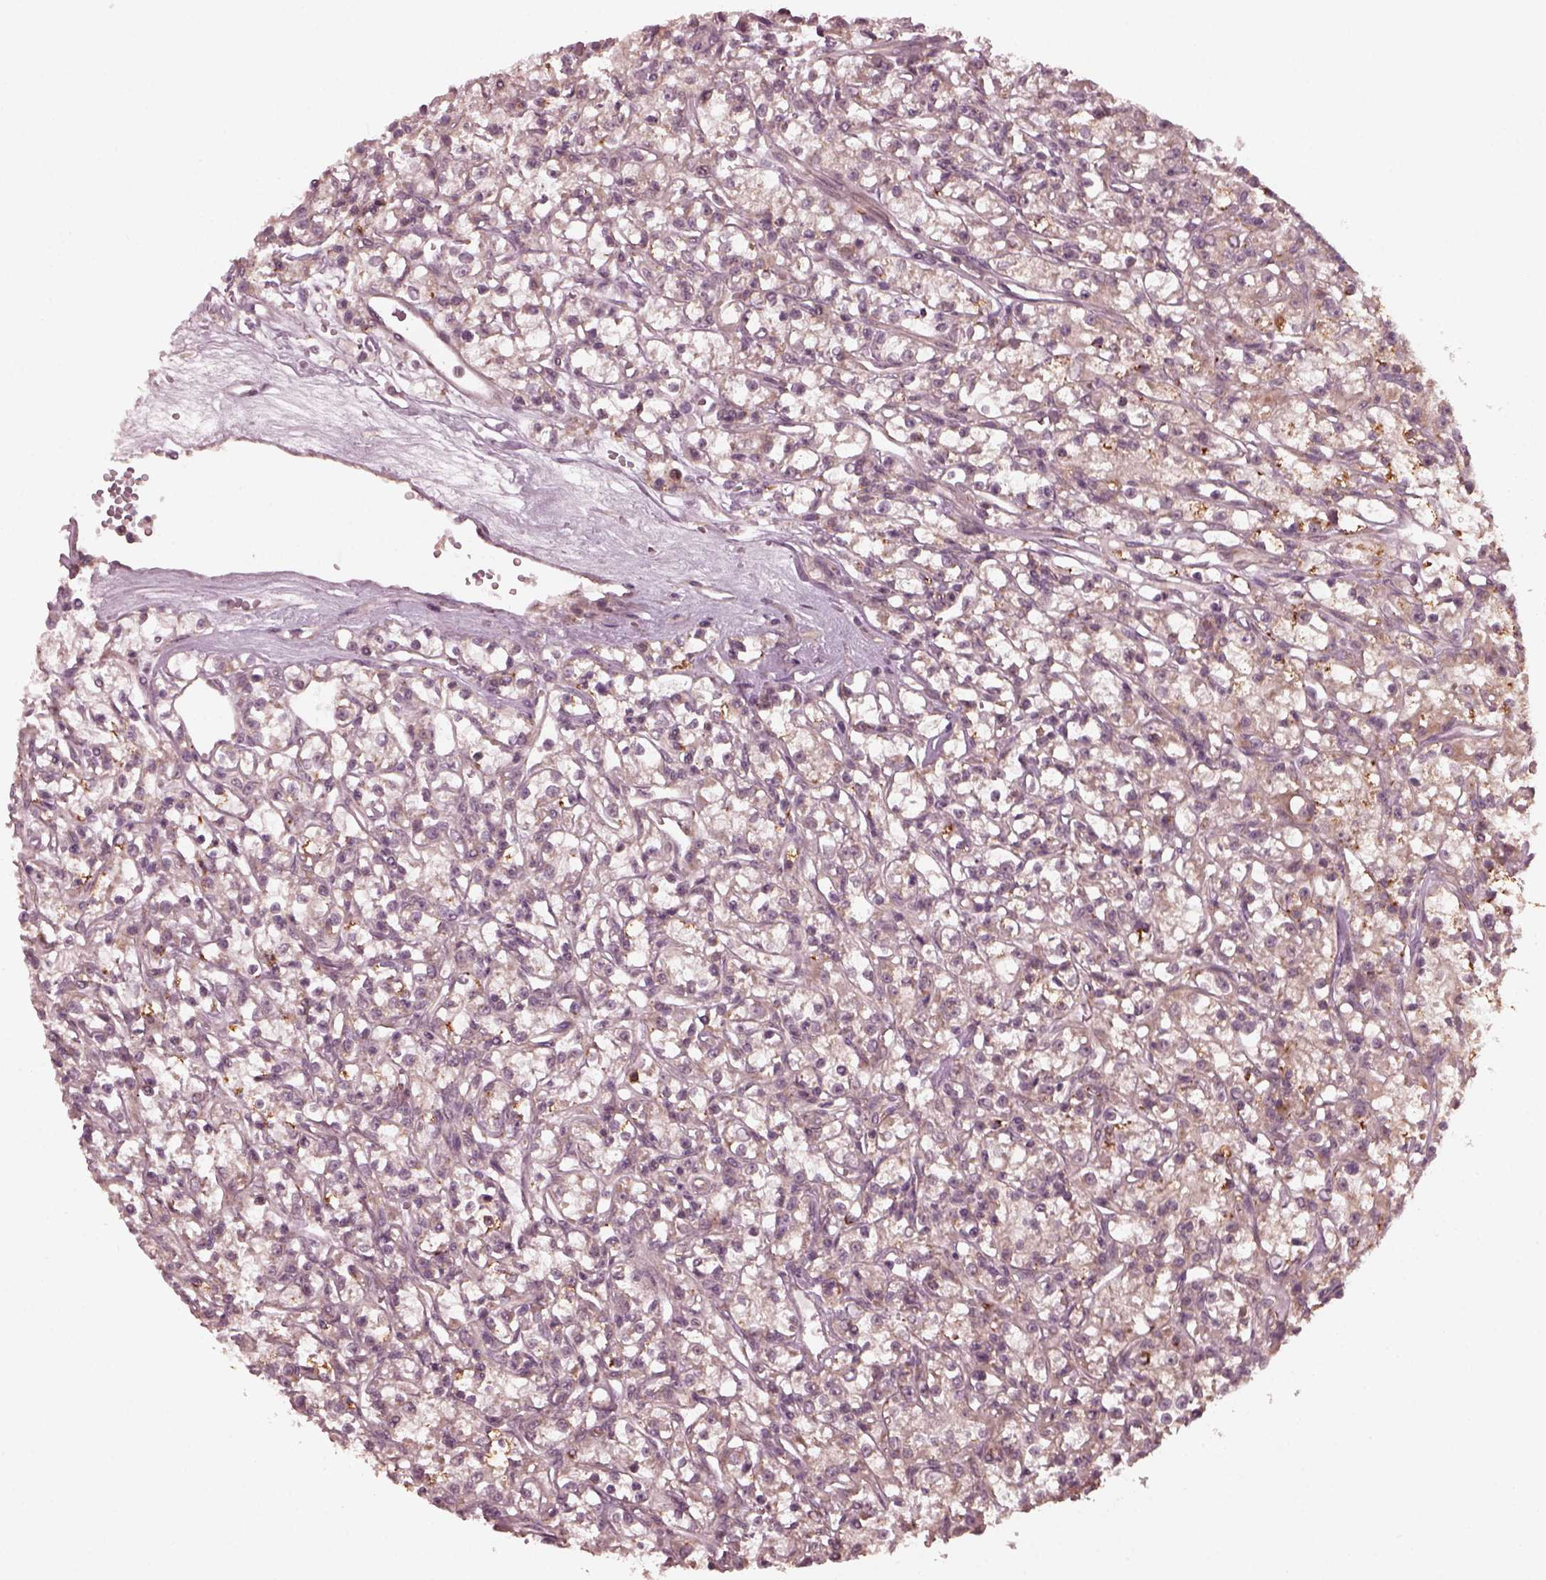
{"staining": {"intensity": "weak", "quantity": "<25%", "location": "cytoplasmic/membranous"}, "tissue": "renal cancer", "cell_type": "Tumor cells", "image_type": "cancer", "snomed": [{"axis": "morphology", "description": "Adenocarcinoma, NOS"}, {"axis": "topography", "description": "Kidney"}], "caption": "High magnification brightfield microscopy of renal adenocarcinoma stained with DAB (brown) and counterstained with hematoxylin (blue): tumor cells show no significant staining. (Stains: DAB immunohistochemistry (IHC) with hematoxylin counter stain, Microscopy: brightfield microscopy at high magnification).", "gene": "FAF2", "patient": {"sex": "female", "age": 59}}